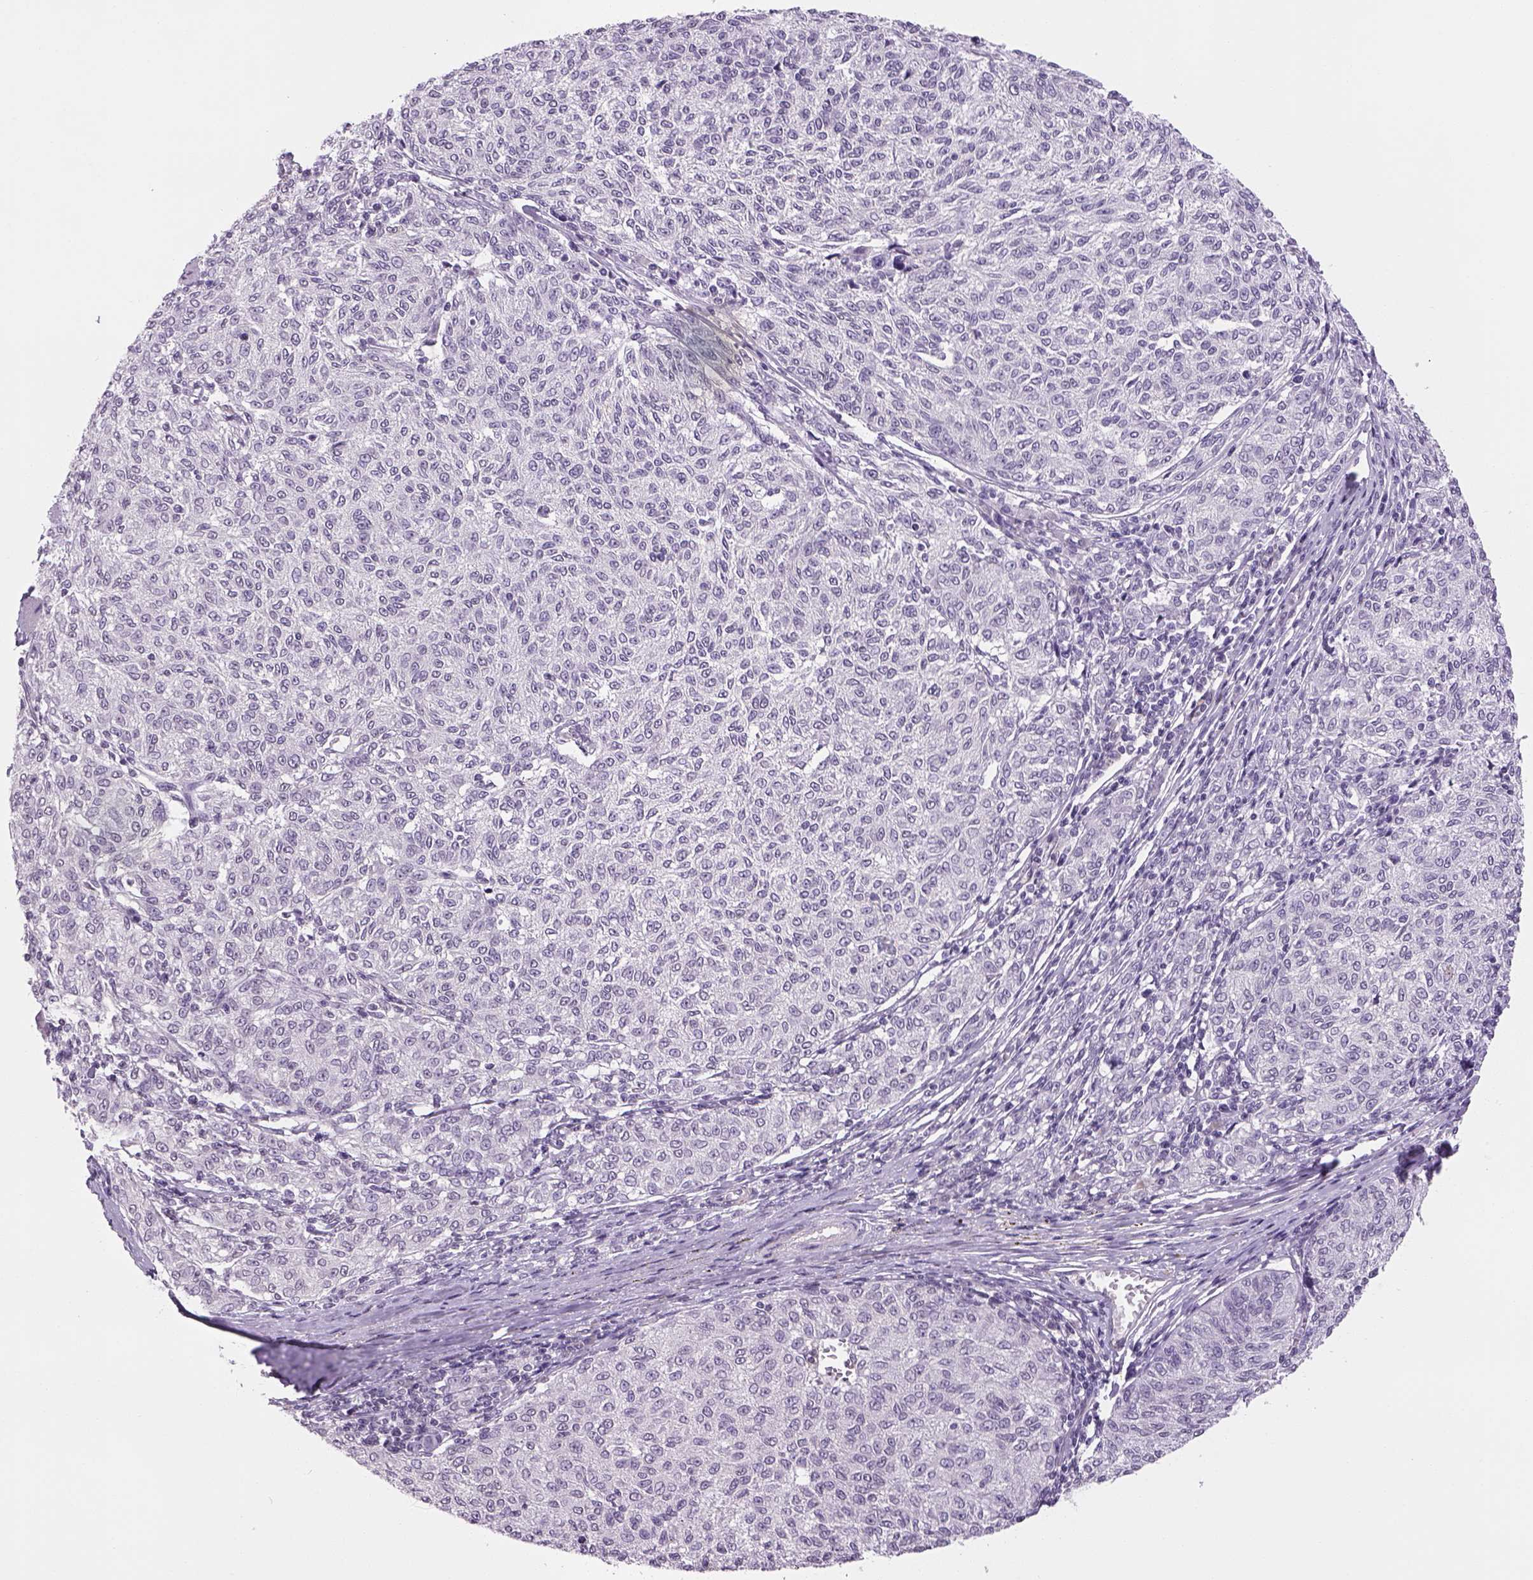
{"staining": {"intensity": "negative", "quantity": "none", "location": "none"}, "tissue": "melanoma", "cell_type": "Tumor cells", "image_type": "cancer", "snomed": [{"axis": "morphology", "description": "Malignant melanoma, NOS"}, {"axis": "topography", "description": "Skin"}], "caption": "Micrograph shows no protein staining in tumor cells of melanoma tissue.", "gene": "PRRT1", "patient": {"sex": "female", "age": 72}}